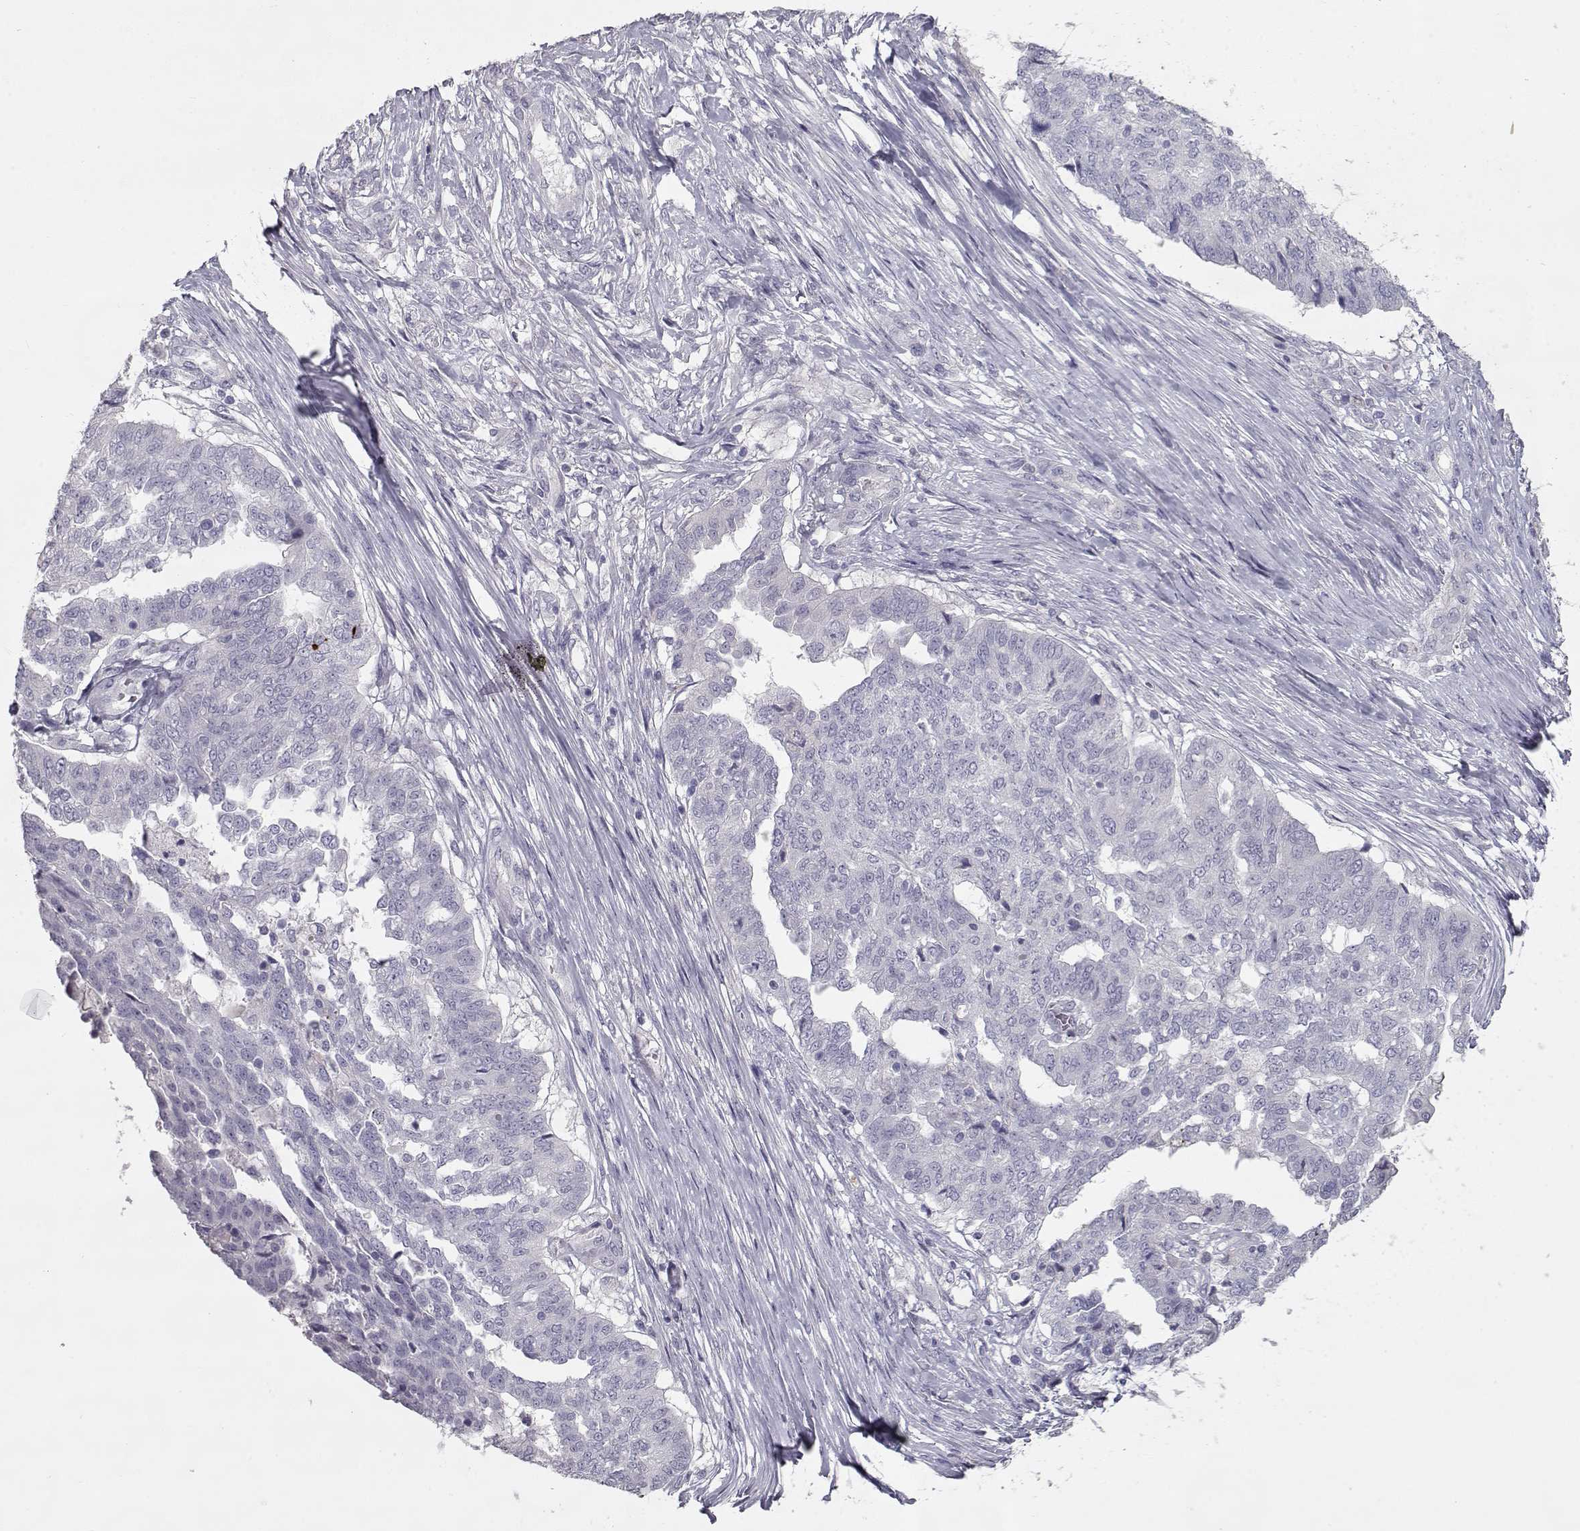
{"staining": {"intensity": "negative", "quantity": "none", "location": "none"}, "tissue": "ovarian cancer", "cell_type": "Tumor cells", "image_type": "cancer", "snomed": [{"axis": "morphology", "description": "Cystadenocarcinoma, serous, NOS"}, {"axis": "topography", "description": "Ovary"}], "caption": "An immunohistochemistry (IHC) micrograph of ovarian cancer is shown. There is no staining in tumor cells of ovarian cancer.", "gene": "SLC18A1", "patient": {"sex": "female", "age": 67}}